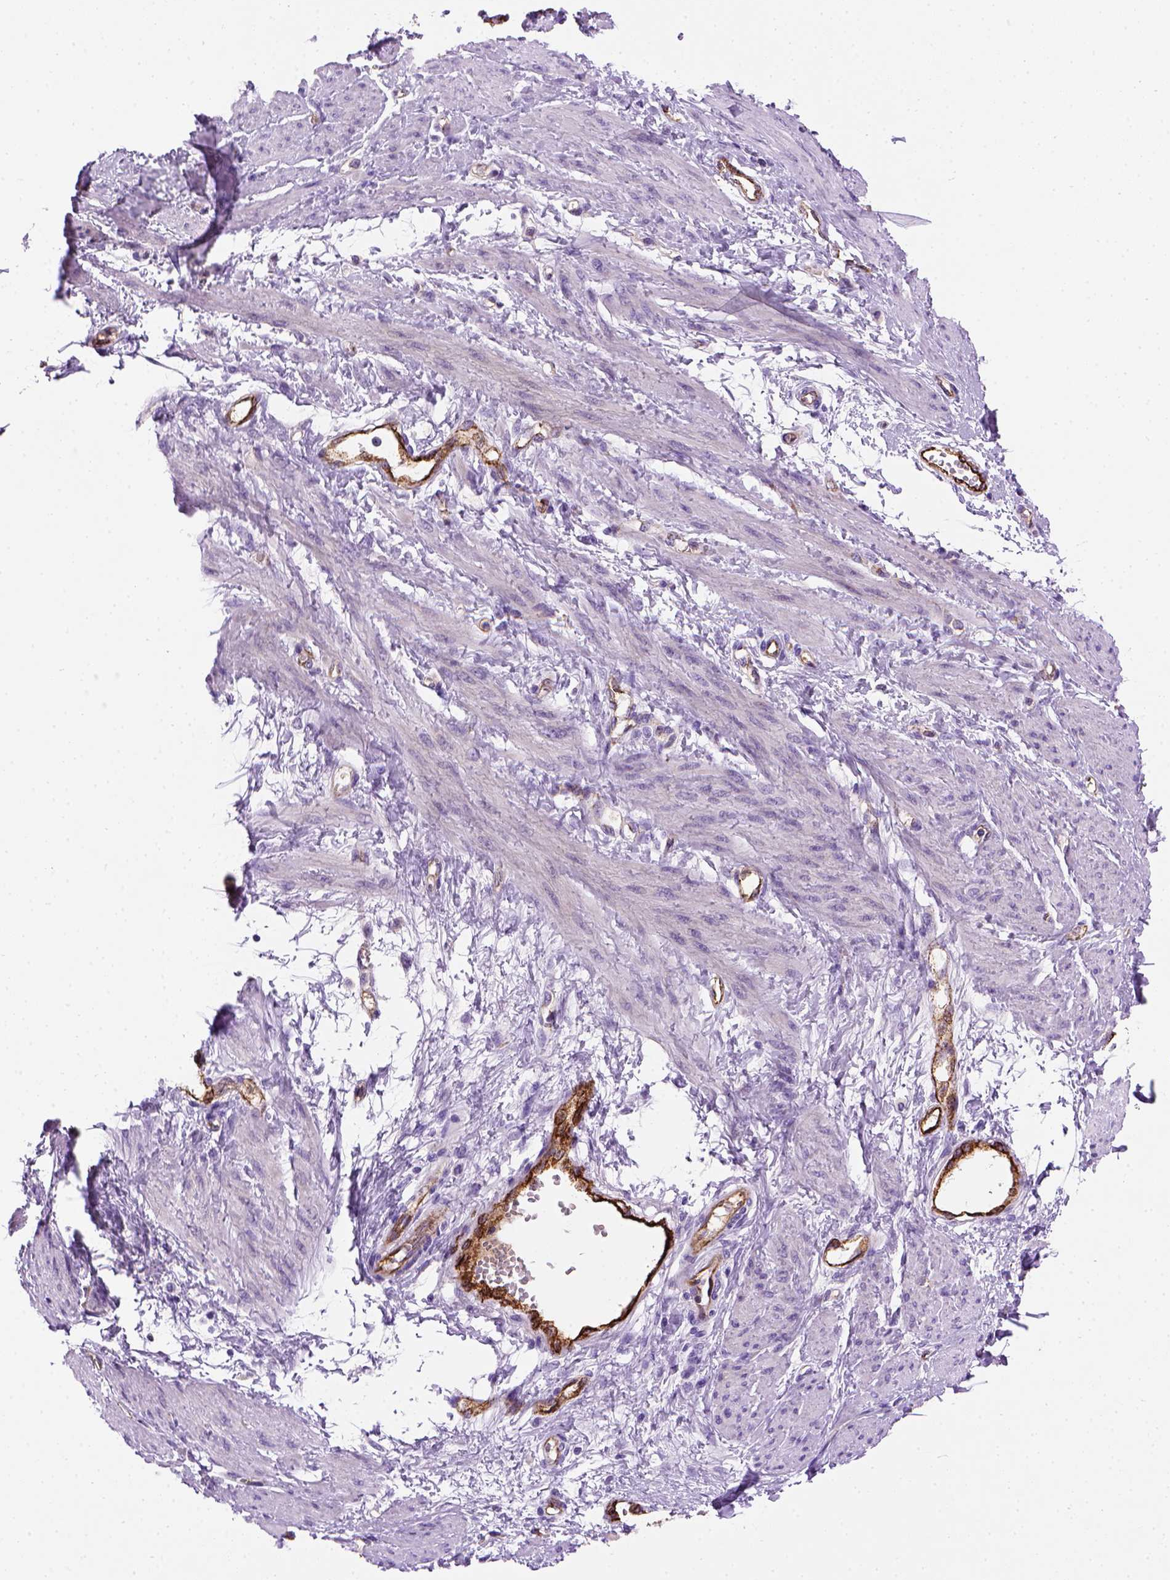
{"staining": {"intensity": "negative", "quantity": "none", "location": "none"}, "tissue": "smooth muscle", "cell_type": "Smooth muscle cells", "image_type": "normal", "snomed": [{"axis": "morphology", "description": "Normal tissue, NOS"}, {"axis": "topography", "description": "Smooth muscle"}, {"axis": "topography", "description": "Uterus"}], "caption": "Smooth muscle stained for a protein using immunohistochemistry (IHC) shows no staining smooth muscle cells.", "gene": "VWF", "patient": {"sex": "female", "age": 39}}